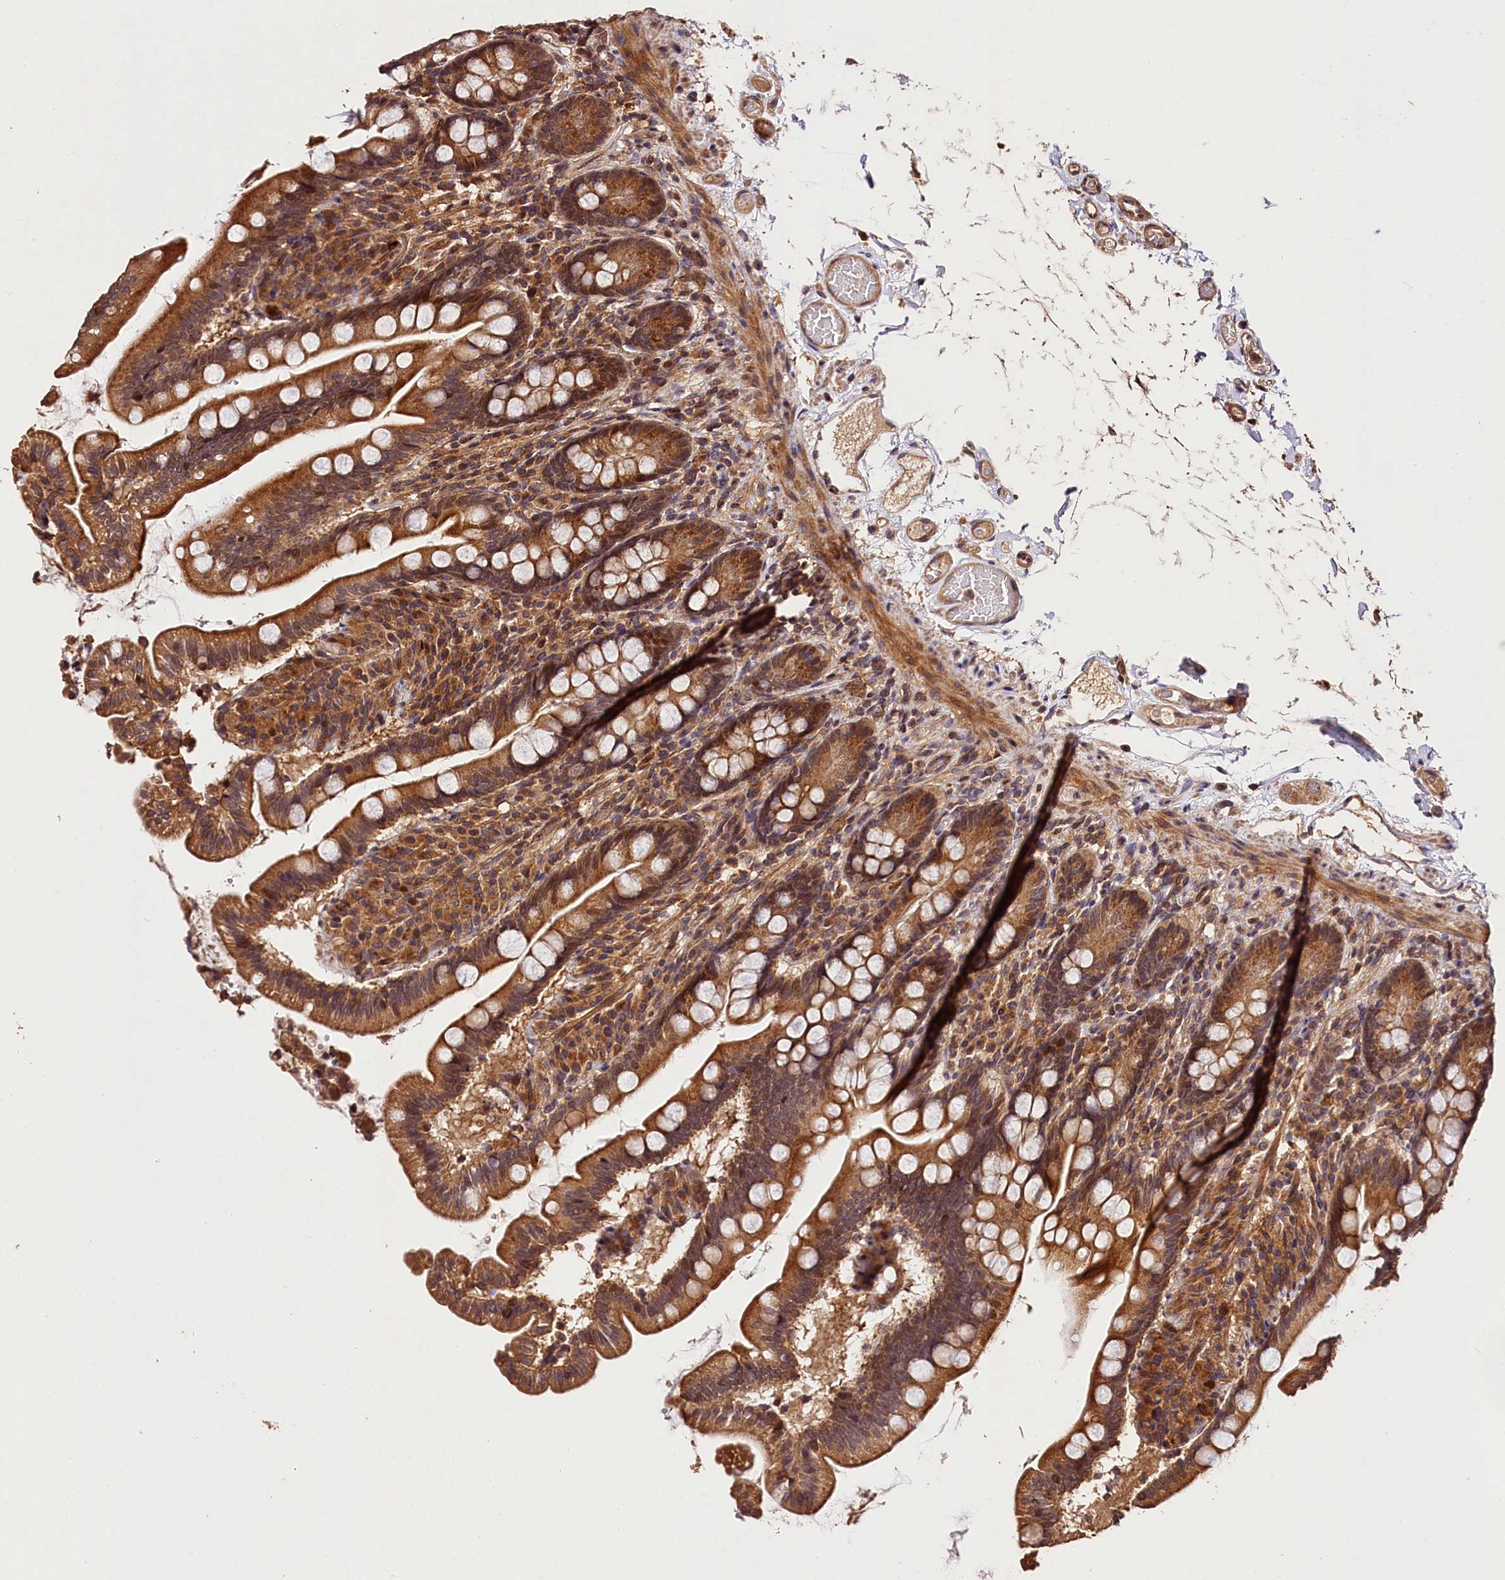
{"staining": {"intensity": "moderate", "quantity": ">75%", "location": "cytoplasmic/membranous,nuclear"}, "tissue": "small intestine", "cell_type": "Glandular cells", "image_type": "normal", "snomed": [{"axis": "morphology", "description": "Normal tissue, NOS"}, {"axis": "topography", "description": "Small intestine"}], "caption": "The histopathology image shows immunohistochemical staining of benign small intestine. There is moderate cytoplasmic/membranous,nuclear staining is present in approximately >75% of glandular cells.", "gene": "KPTN", "patient": {"sex": "female", "age": 64}}